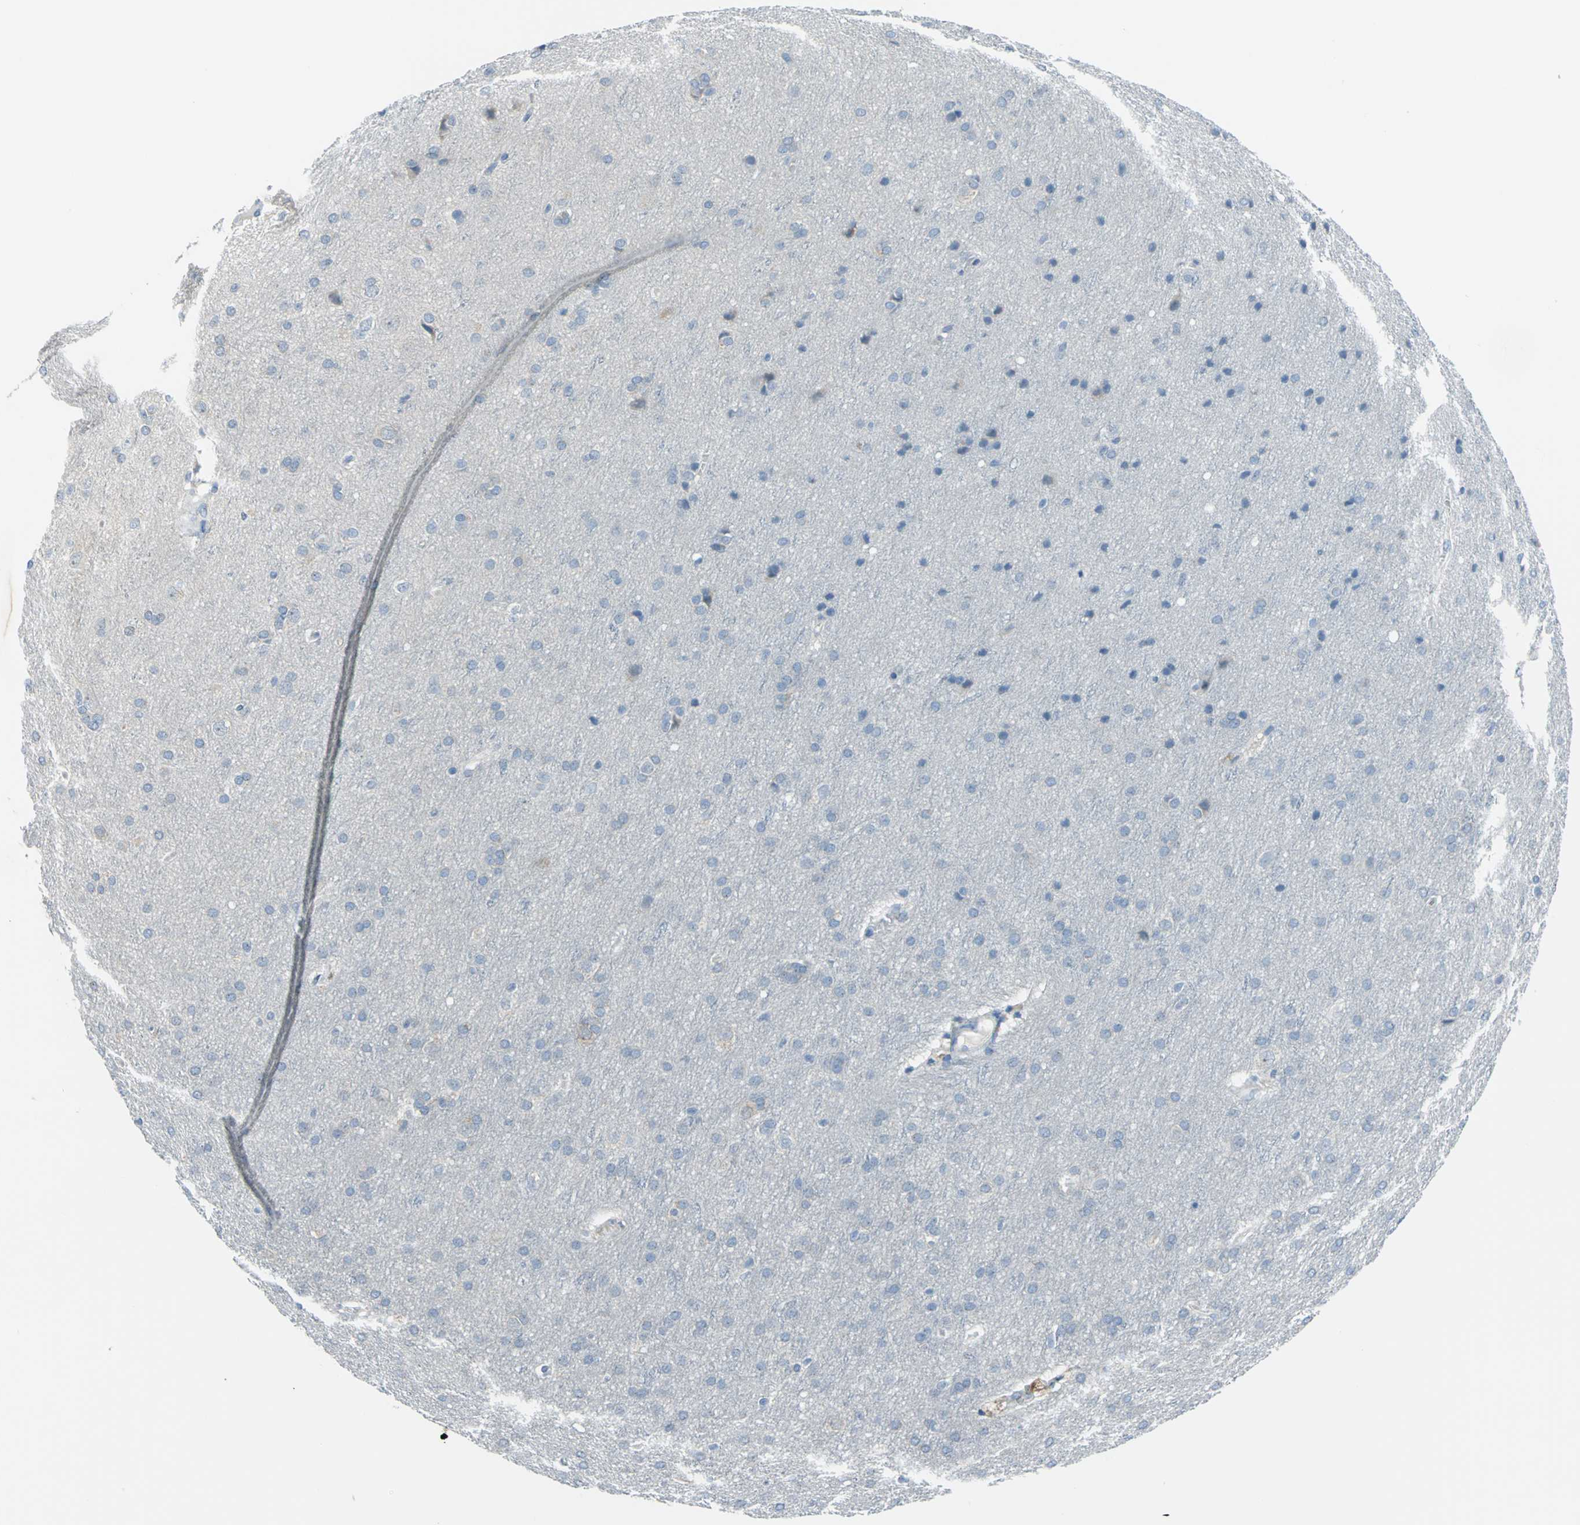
{"staining": {"intensity": "negative", "quantity": "none", "location": "none"}, "tissue": "glioma", "cell_type": "Tumor cells", "image_type": "cancer", "snomed": [{"axis": "morphology", "description": "Glioma, malignant, Low grade"}, {"axis": "topography", "description": "Brain"}], "caption": "Protein analysis of malignant glioma (low-grade) shows no significant expression in tumor cells.", "gene": "MUC4", "patient": {"sex": "female", "age": 32}}